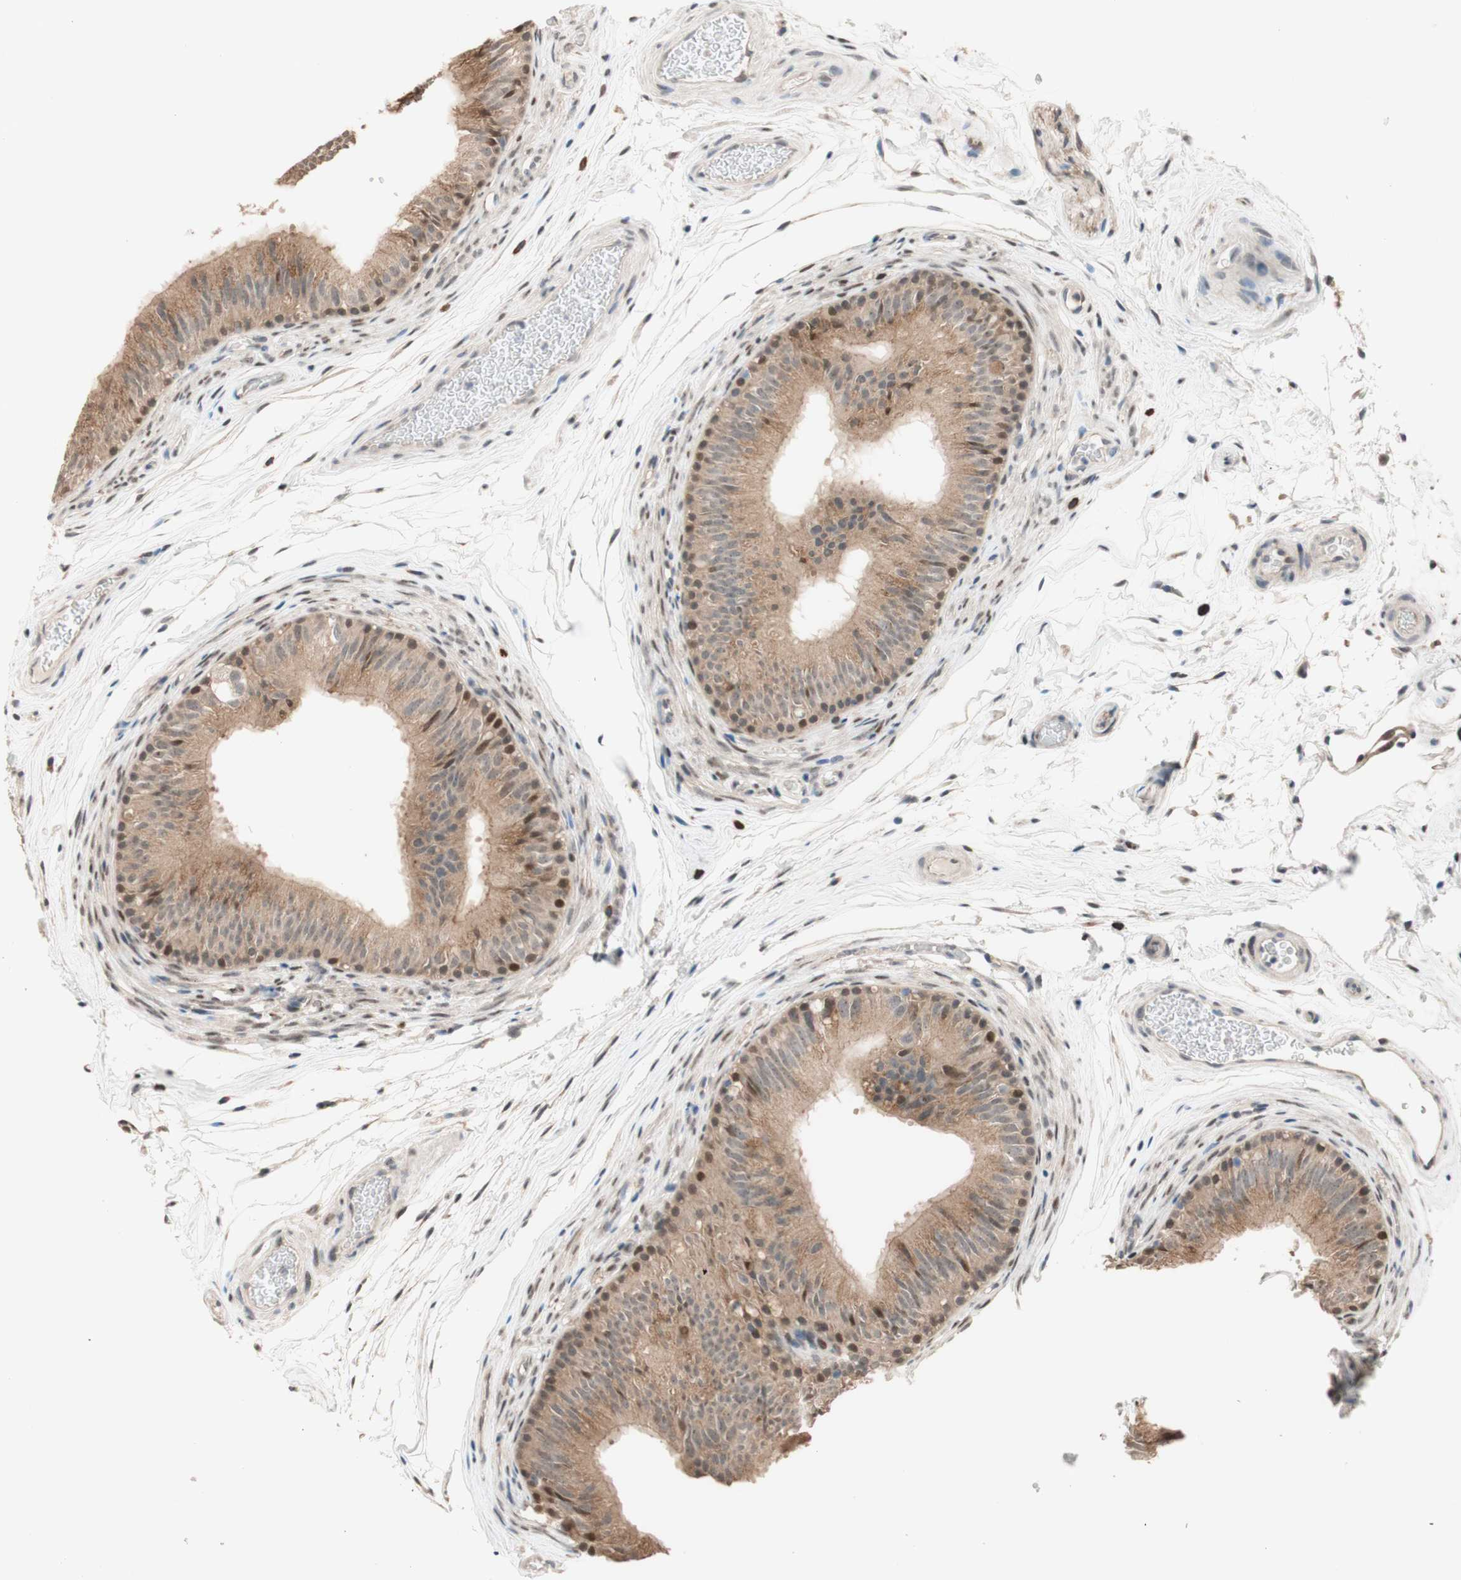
{"staining": {"intensity": "moderate", "quantity": ">75%", "location": "cytoplasmic/membranous"}, "tissue": "epididymis", "cell_type": "Glandular cells", "image_type": "normal", "snomed": [{"axis": "morphology", "description": "Normal tissue, NOS"}, {"axis": "topography", "description": "Epididymis"}], "caption": "Epididymis stained with DAB (3,3'-diaminobenzidine) immunohistochemistry exhibits medium levels of moderate cytoplasmic/membranous staining in approximately >75% of glandular cells.", "gene": "CCNC", "patient": {"sex": "male", "age": 36}}